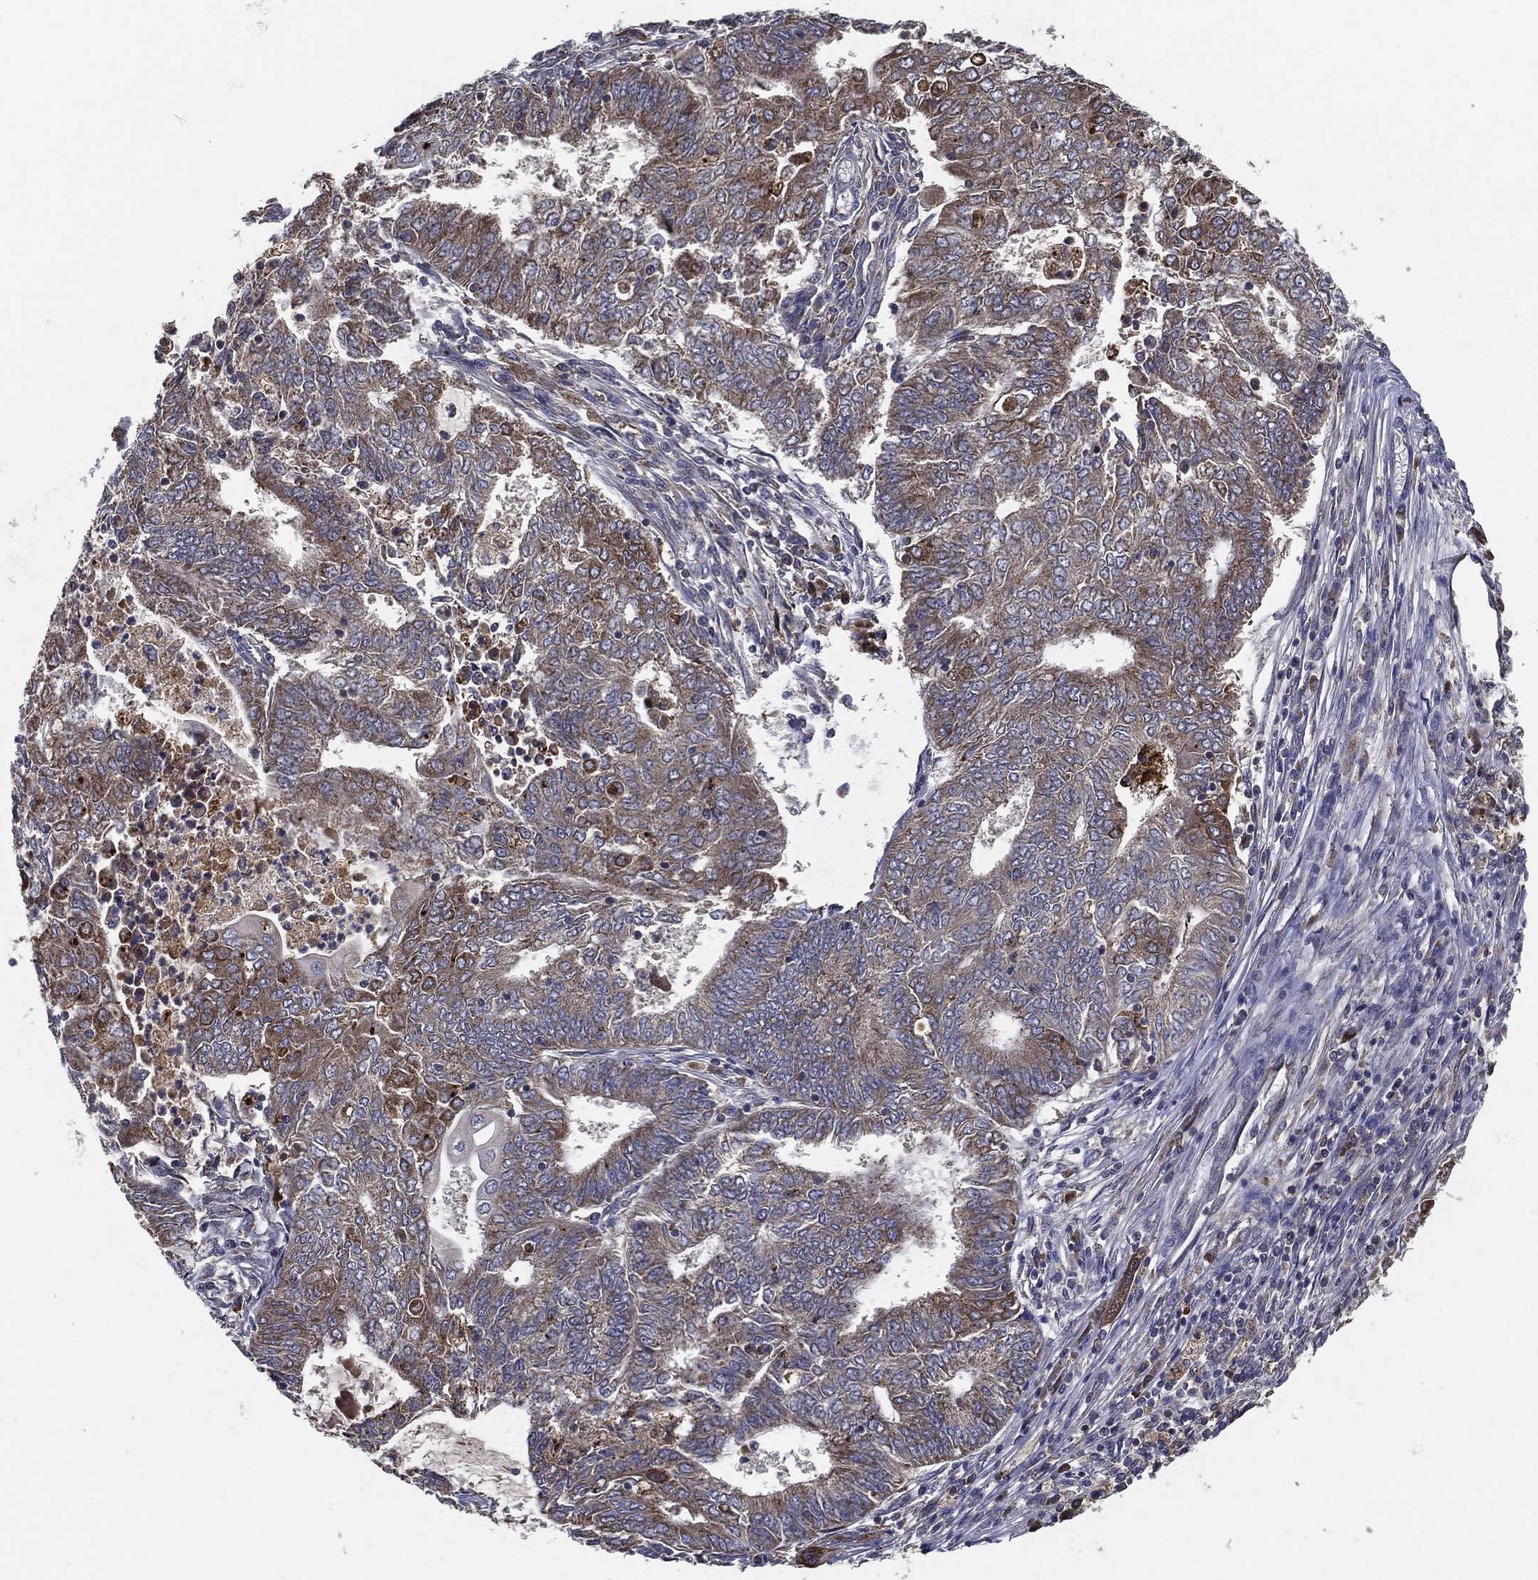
{"staining": {"intensity": "moderate", "quantity": "25%-75%", "location": "cytoplasmic/membranous"}, "tissue": "endometrial cancer", "cell_type": "Tumor cells", "image_type": "cancer", "snomed": [{"axis": "morphology", "description": "Adenocarcinoma, NOS"}, {"axis": "topography", "description": "Endometrium"}], "caption": "Human endometrial adenocarcinoma stained with a protein marker displays moderate staining in tumor cells.", "gene": "MT-ND1", "patient": {"sex": "female", "age": 62}}